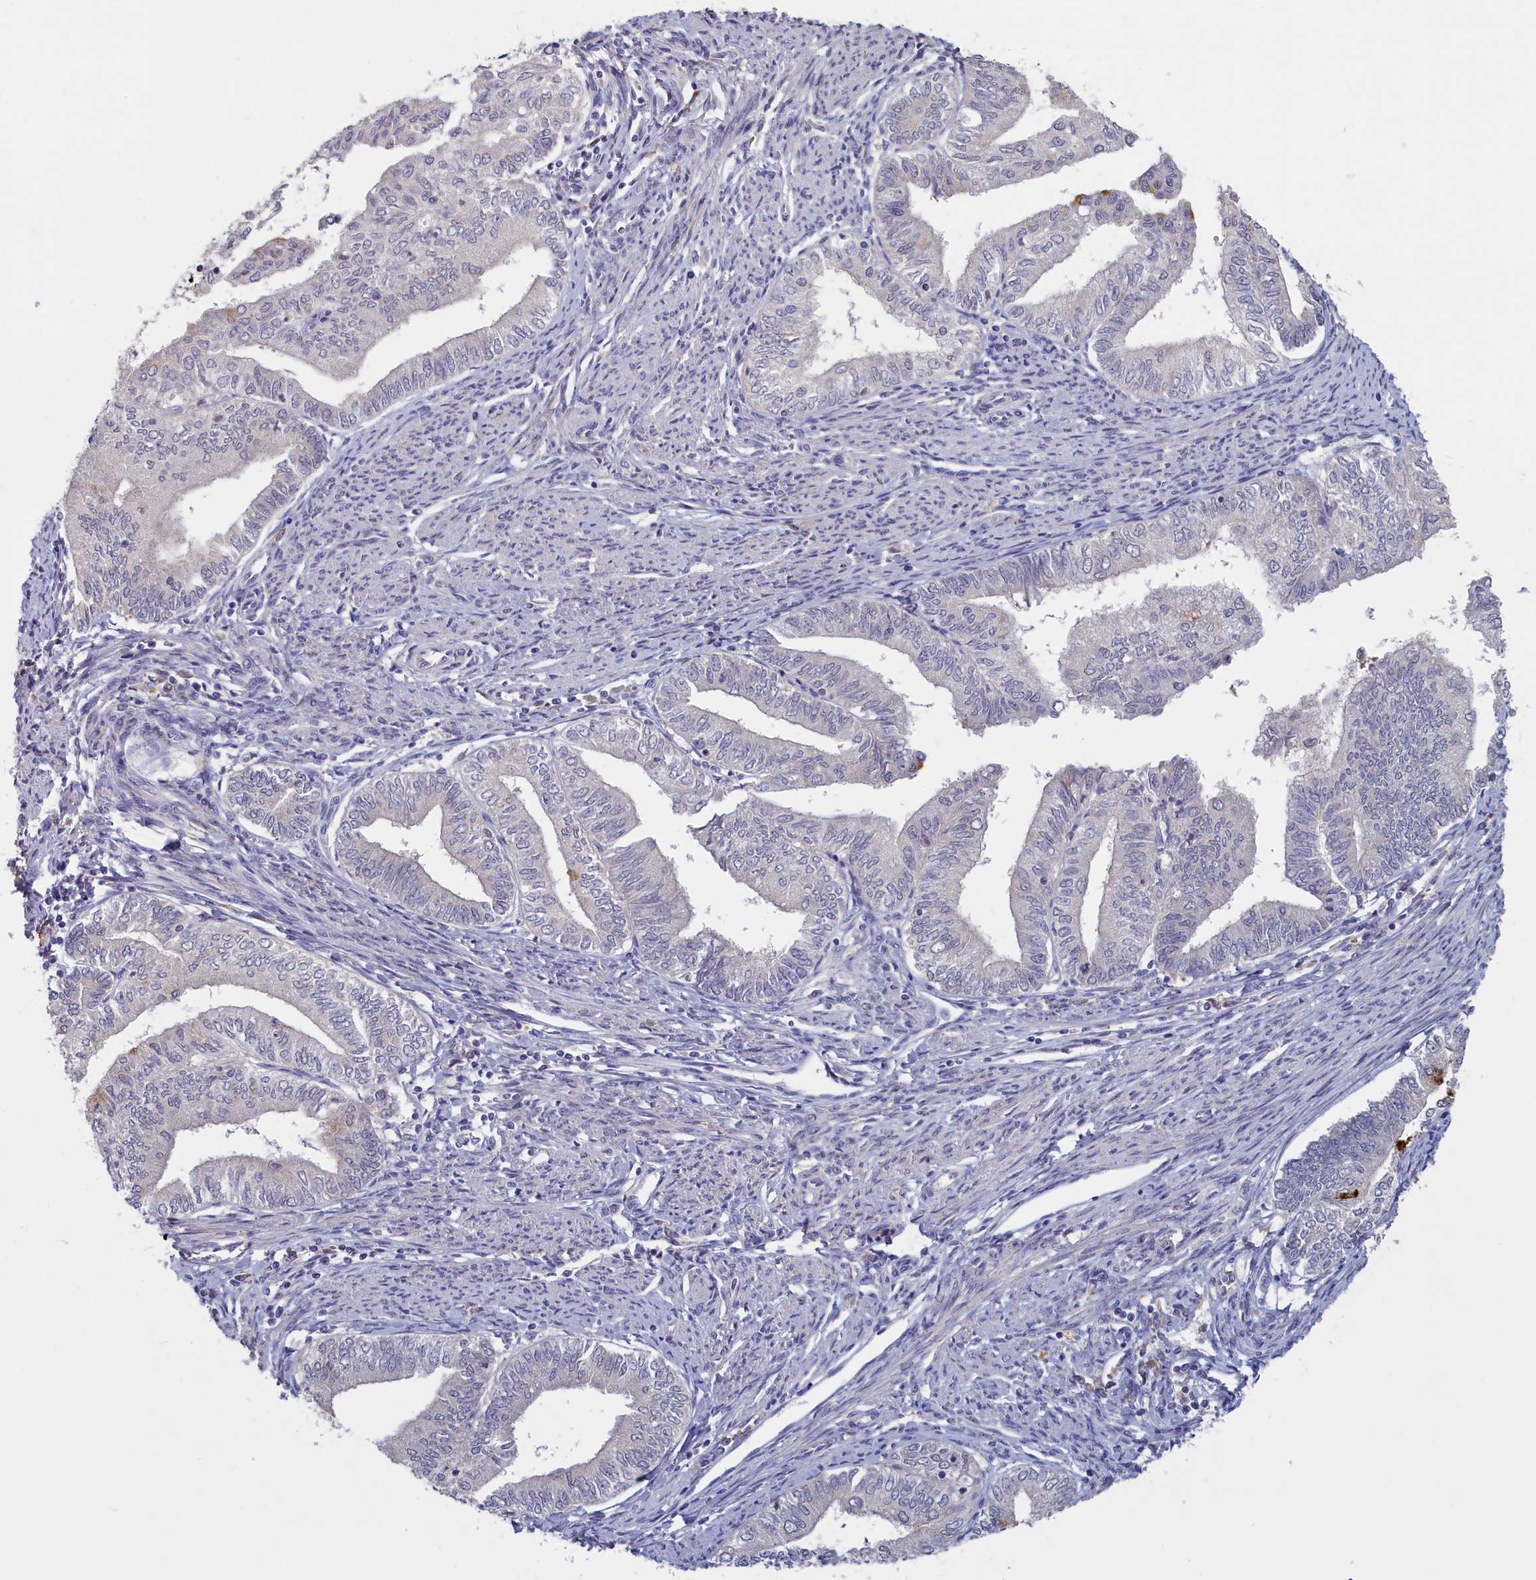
{"staining": {"intensity": "negative", "quantity": "none", "location": "none"}, "tissue": "endometrial cancer", "cell_type": "Tumor cells", "image_type": "cancer", "snomed": [{"axis": "morphology", "description": "Adenocarcinoma, NOS"}, {"axis": "topography", "description": "Endometrium"}], "caption": "Immunohistochemistry of endometrial adenocarcinoma displays no positivity in tumor cells. (Stains: DAB (3,3'-diaminobenzidine) immunohistochemistry (IHC) with hematoxylin counter stain, Microscopy: brightfield microscopy at high magnification).", "gene": "UCHL3", "patient": {"sex": "female", "age": 66}}